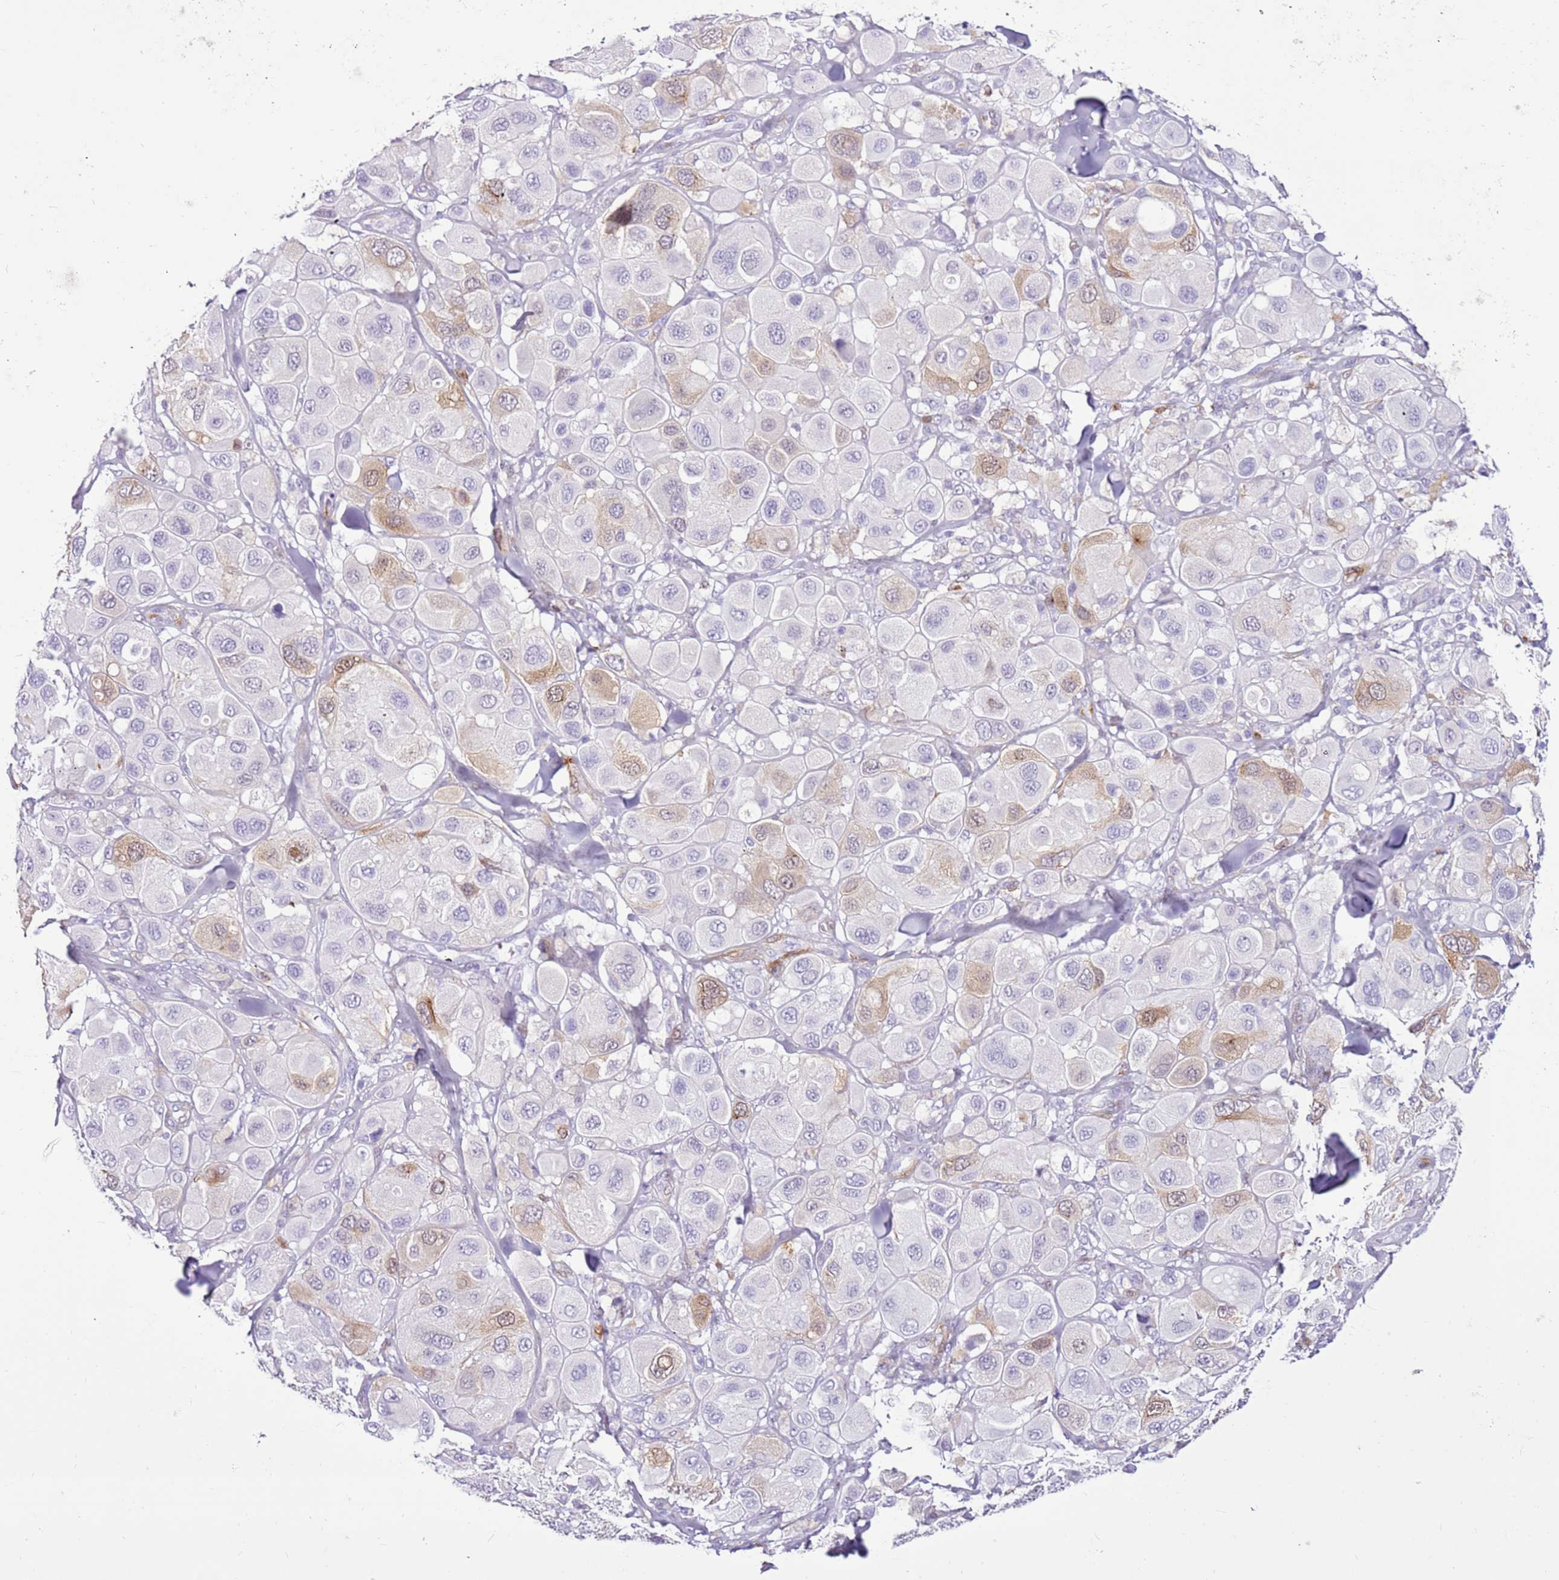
{"staining": {"intensity": "weak", "quantity": "<25%", "location": "cytoplasmic/membranous,nuclear"}, "tissue": "melanoma", "cell_type": "Tumor cells", "image_type": "cancer", "snomed": [{"axis": "morphology", "description": "Malignant melanoma, Metastatic site"}, {"axis": "topography", "description": "Skin"}], "caption": "The photomicrograph demonstrates no significant positivity in tumor cells of malignant melanoma (metastatic site). (Brightfield microscopy of DAB immunohistochemistry at high magnification).", "gene": "SPC25", "patient": {"sex": "male", "age": 41}}